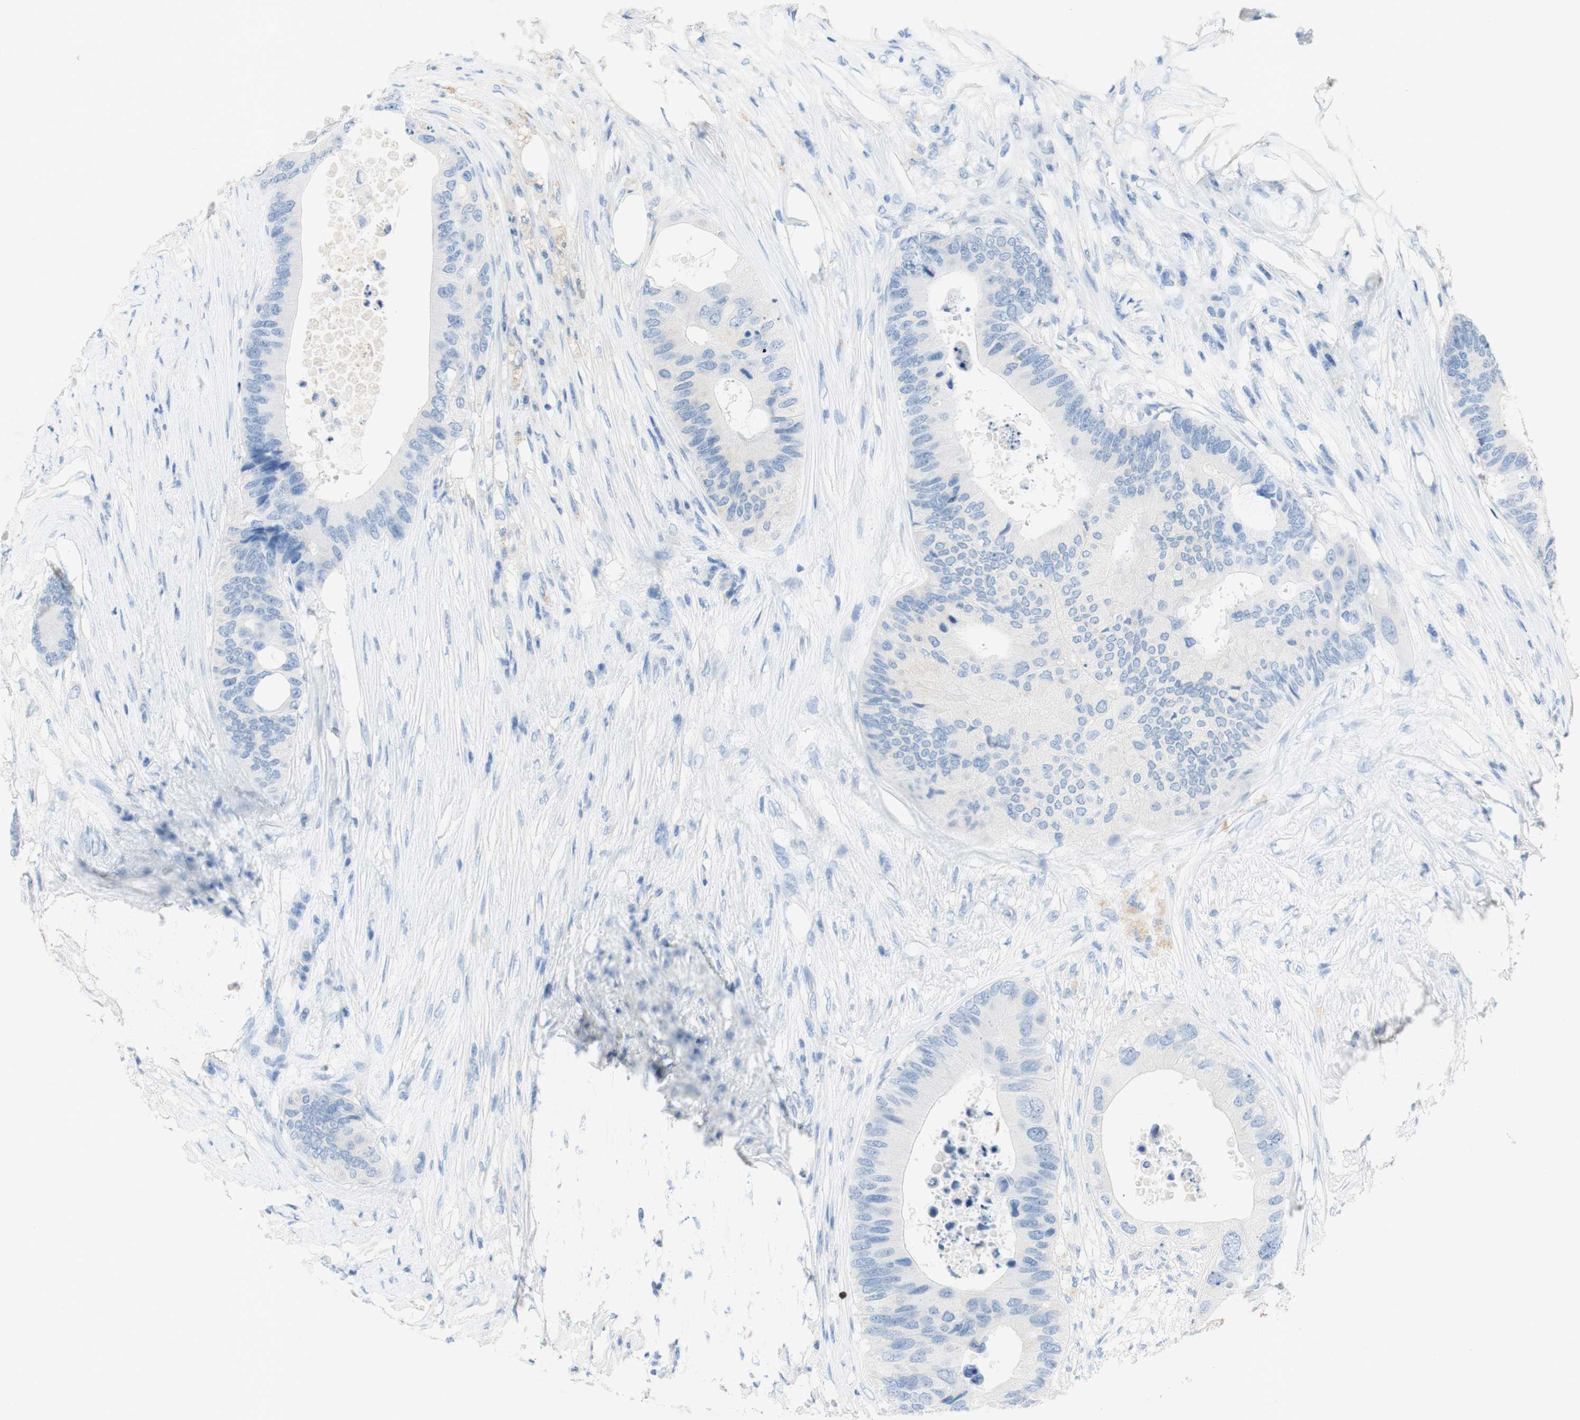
{"staining": {"intensity": "negative", "quantity": "none", "location": "none"}, "tissue": "colorectal cancer", "cell_type": "Tumor cells", "image_type": "cancer", "snomed": [{"axis": "morphology", "description": "Adenocarcinoma, NOS"}, {"axis": "topography", "description": "Colon"}], "caption": "High power microscopy histopathology image of an immunohistochemistry histopathology image of colorectal cancer (adenocarcinoma), revealing no significant expression in tumor cells. (DAB immunohistochemistry (IHC), high magnification).", "gene": "POLR2J3", "patient": {"sex": "male", "age": 71}}